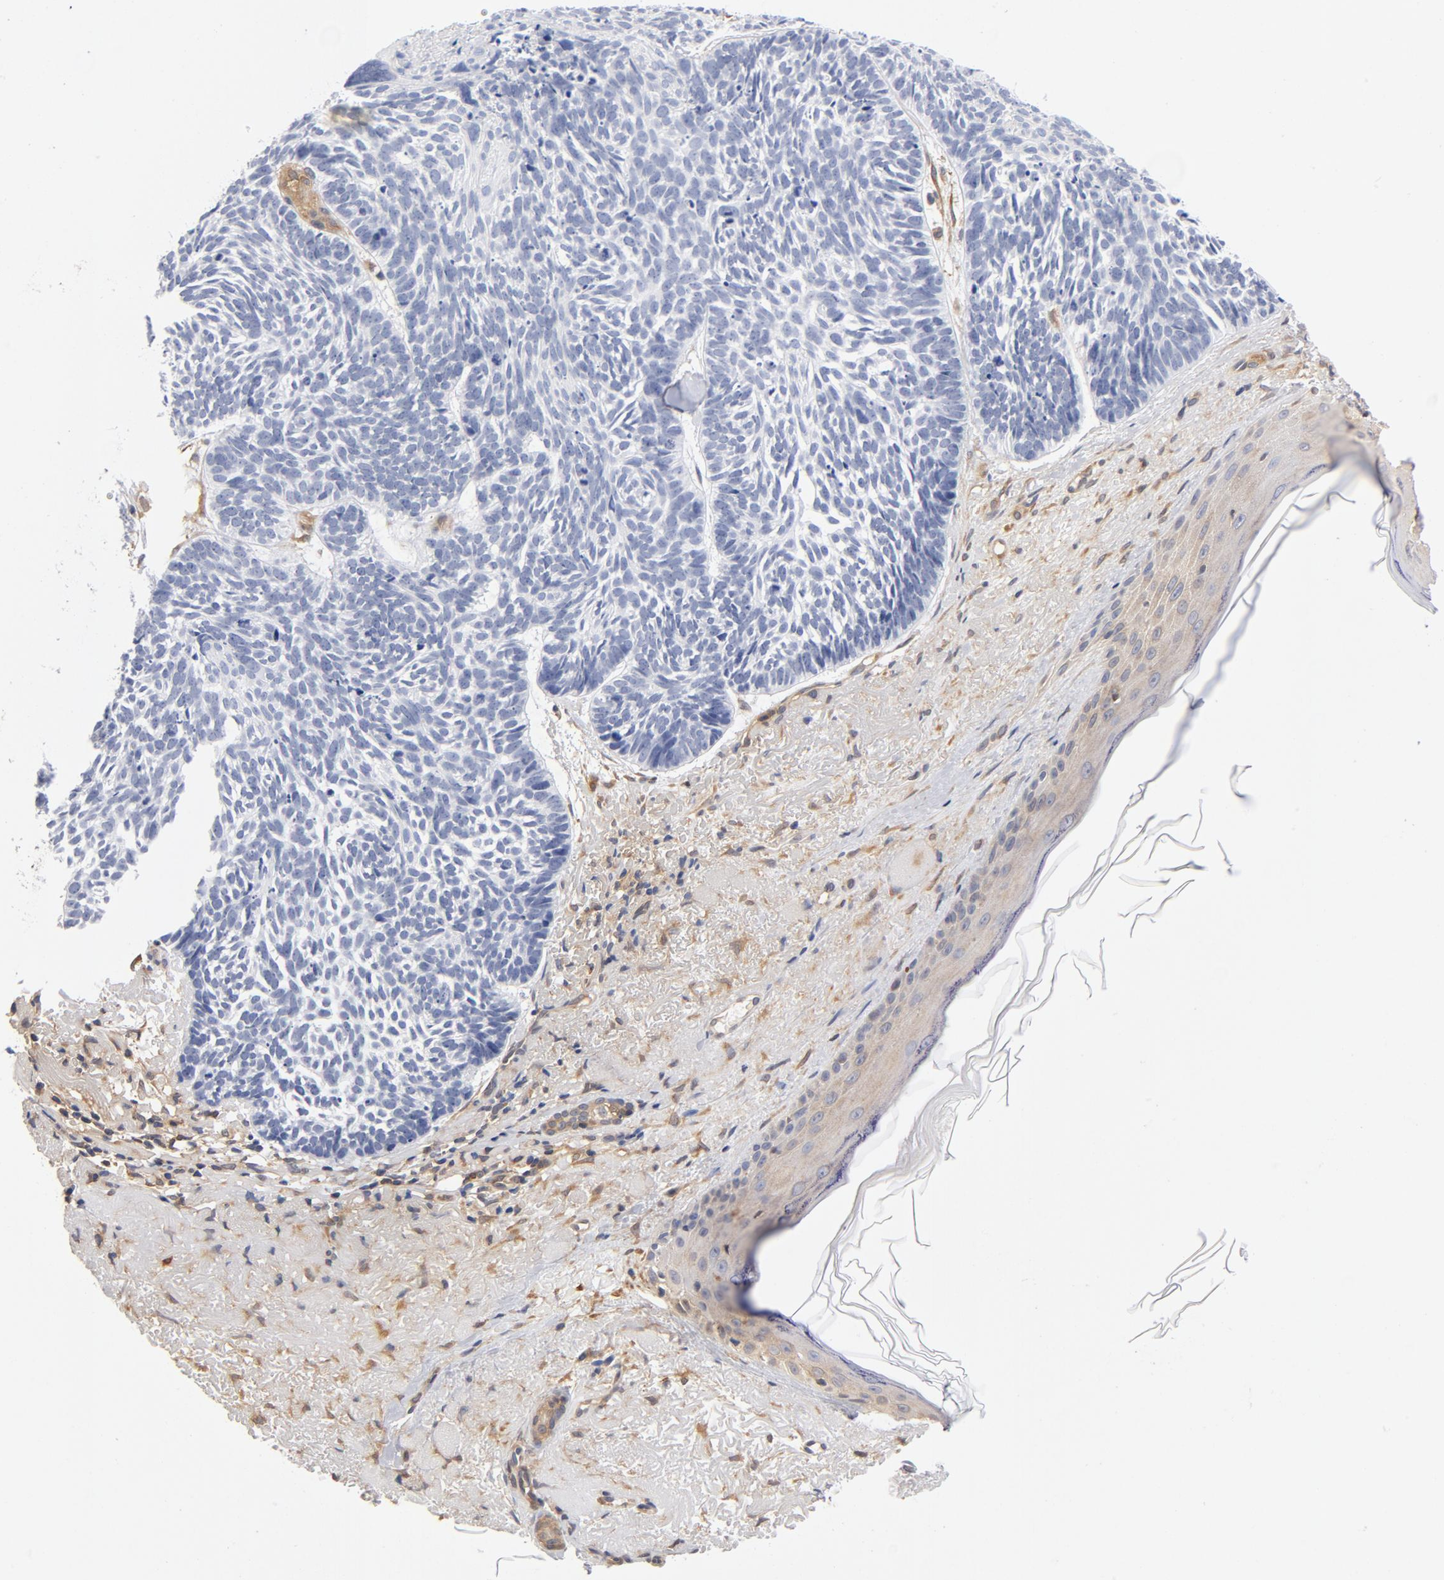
{"staining": {"intensity": "negative", "quantity": "none", "location": "none"}, "tissue": "skin cancer", "cell_type": "Tumor cells", "image_type": "cancer", "snomed": [{"axis": "morphology", "description": "Basal cell carcinoma"}, {"axis": "topography", "description": "Skin"}], "caption": "DAB immunohistochemical staining of human basal cell carcinoma (skin) shows no significant positivity in tumor cells.", "gene": "ASMTL", "patient": {"sex": "female", "age": 87}}